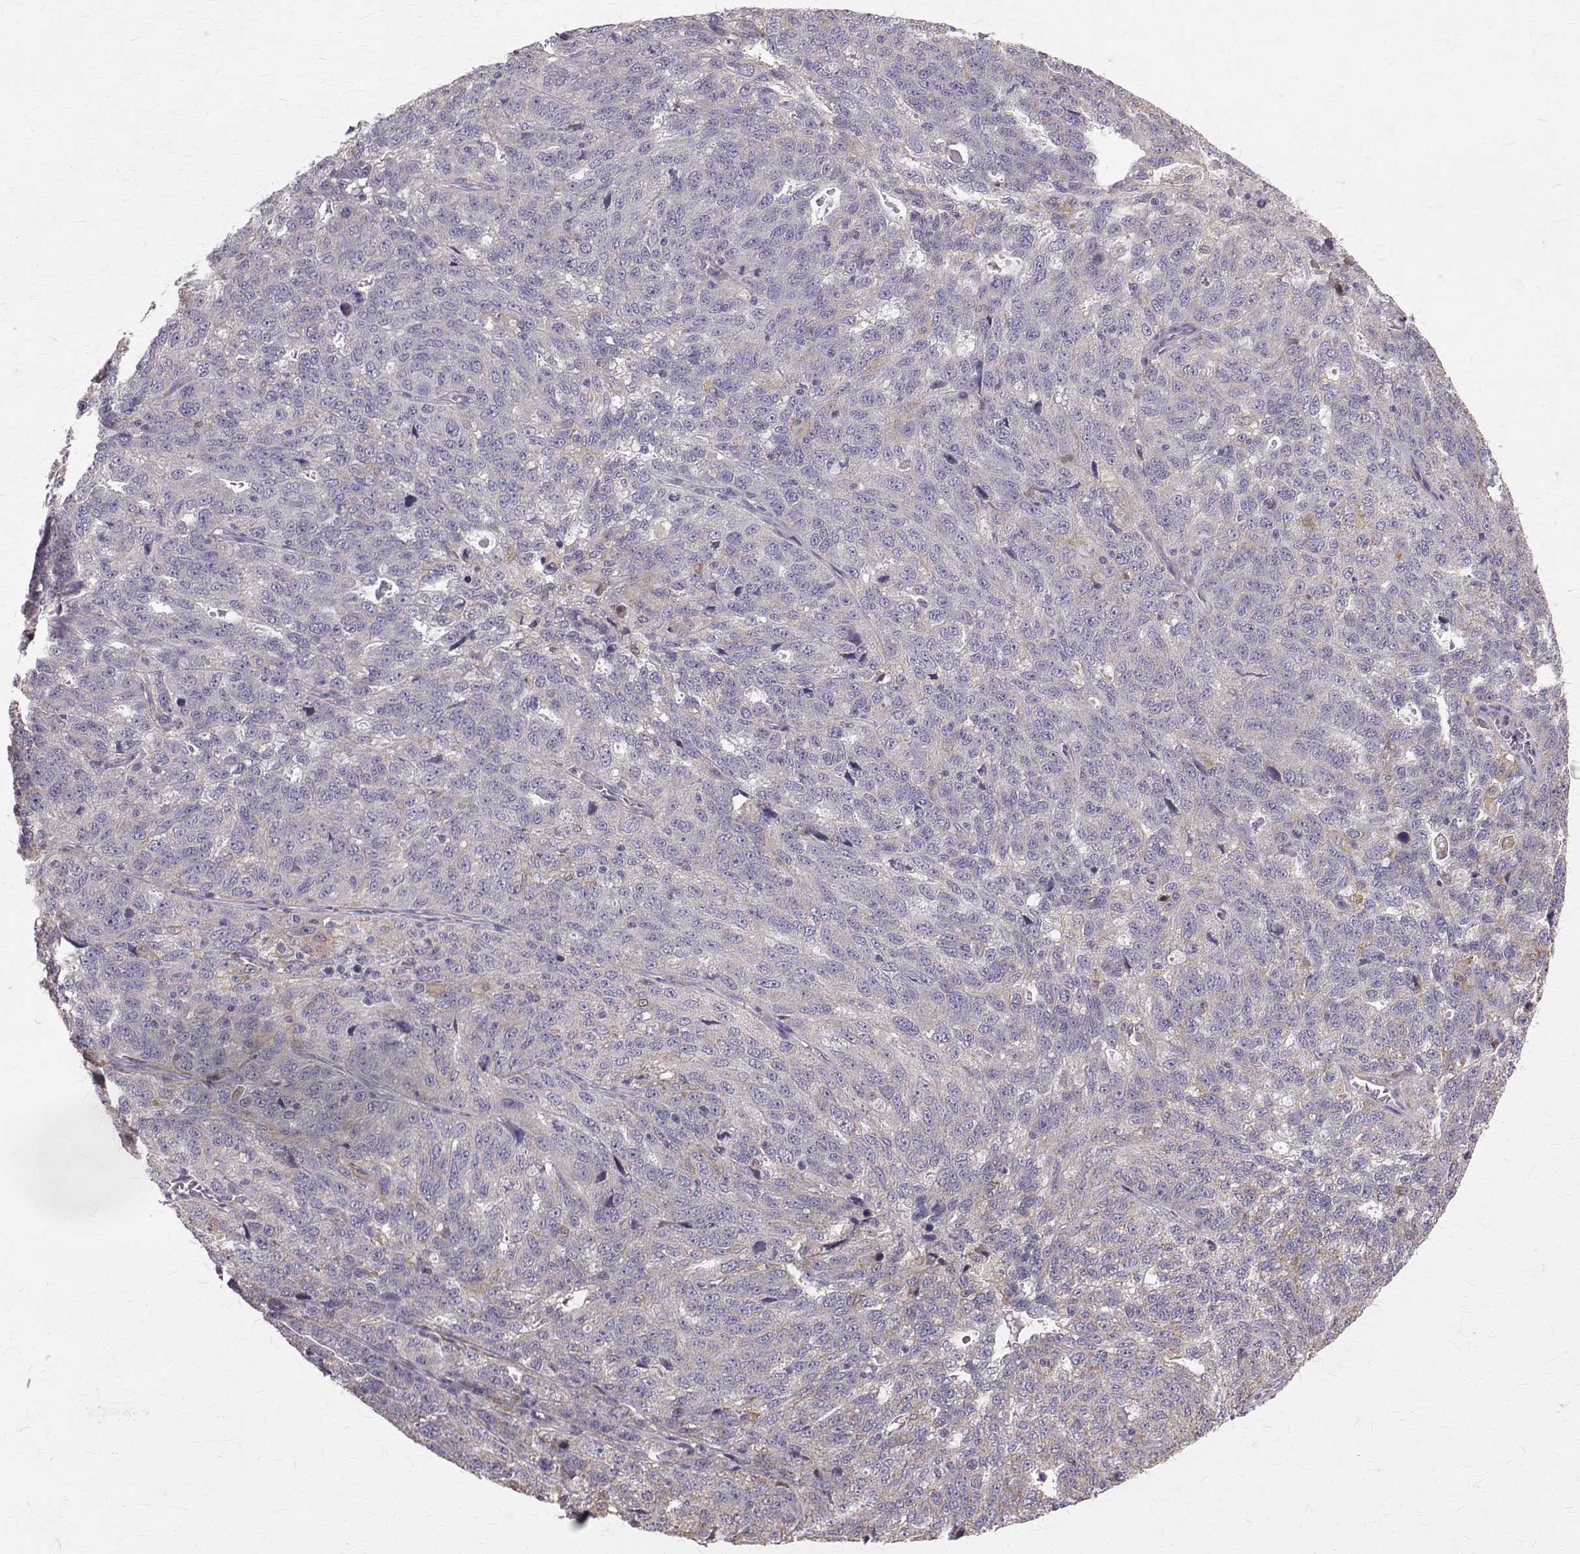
{"staining": {"intensity": "negative", "quantity": "none", "location": "none"}, "tissue": "ovarian cancer", "cell_type": "Tumor cells", "image_type": "cancer", "snomed": [{"axis": "morphology", "description": "Cystadenocarcinoma, serous, NOS"}, {"axis": "topography", "description": "Ovary"}], "caption": "DAB (3,3'-diaminobenzidine) immunohistochemical staining of human ovarian cancer (serous cystadenocarcinoma) exhibits no significant positivity in tumor cells.", "gene": "CCDC89", "patient": {"sex": "female", "age": 71}}